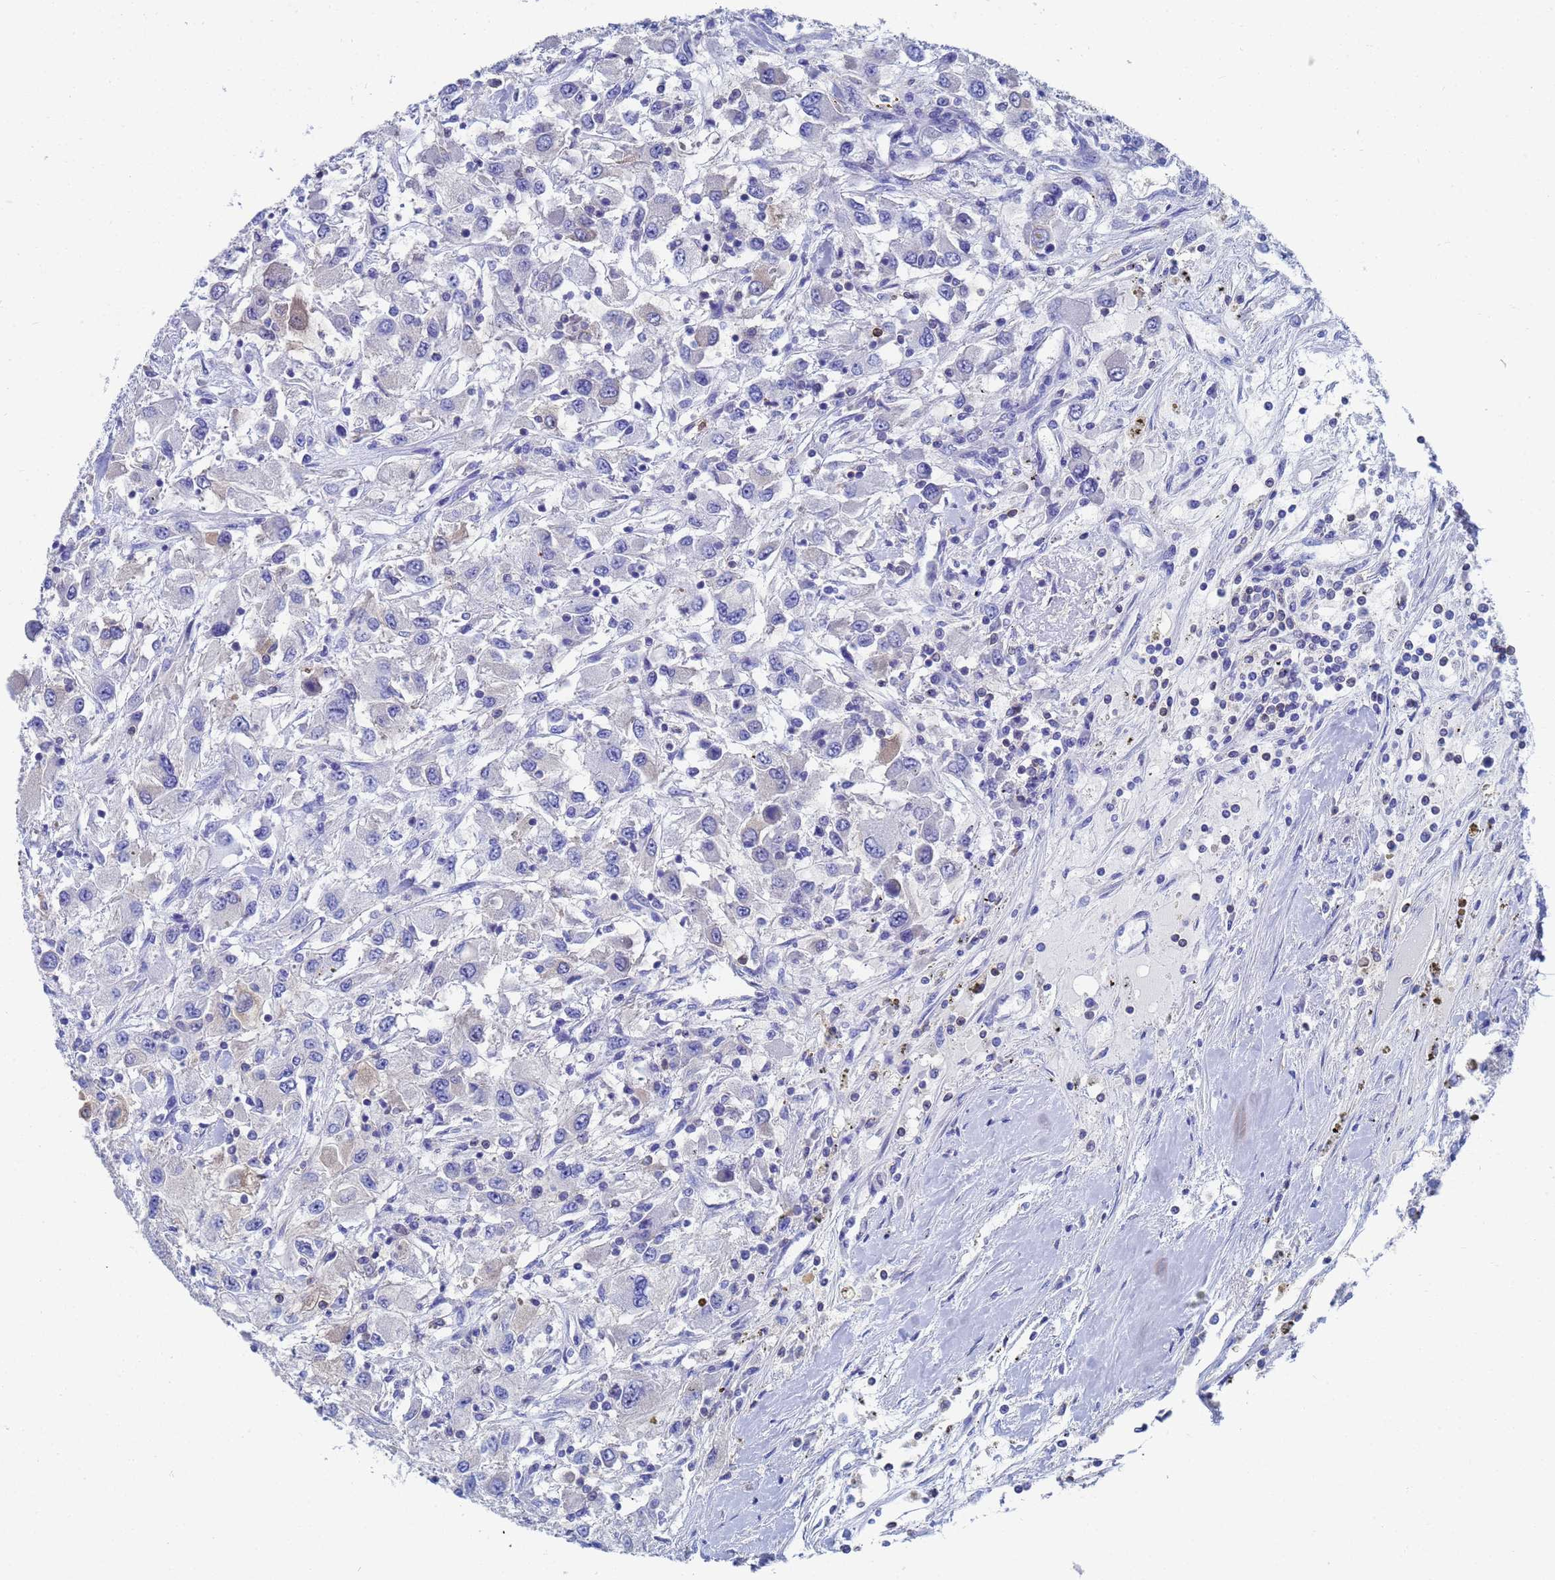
{"staining": {"intensity": "negative", "quantity": "none", "location": "none"}, "tissue": "renal cancer", "cell_type": "Tumor cells", "image_type": "cancer", "snomed": [{"axis": "morphology", "description": "Adenocarcinoma, NOS"}, {"axis": "topography", "description": "Kidney"}], "caption": "Renal cancer was stained to show a protein in brown. There is no significant positivity in tumor cells.", "gene": "GCHFR", "patient": {"sex": "female", "age": 67}}